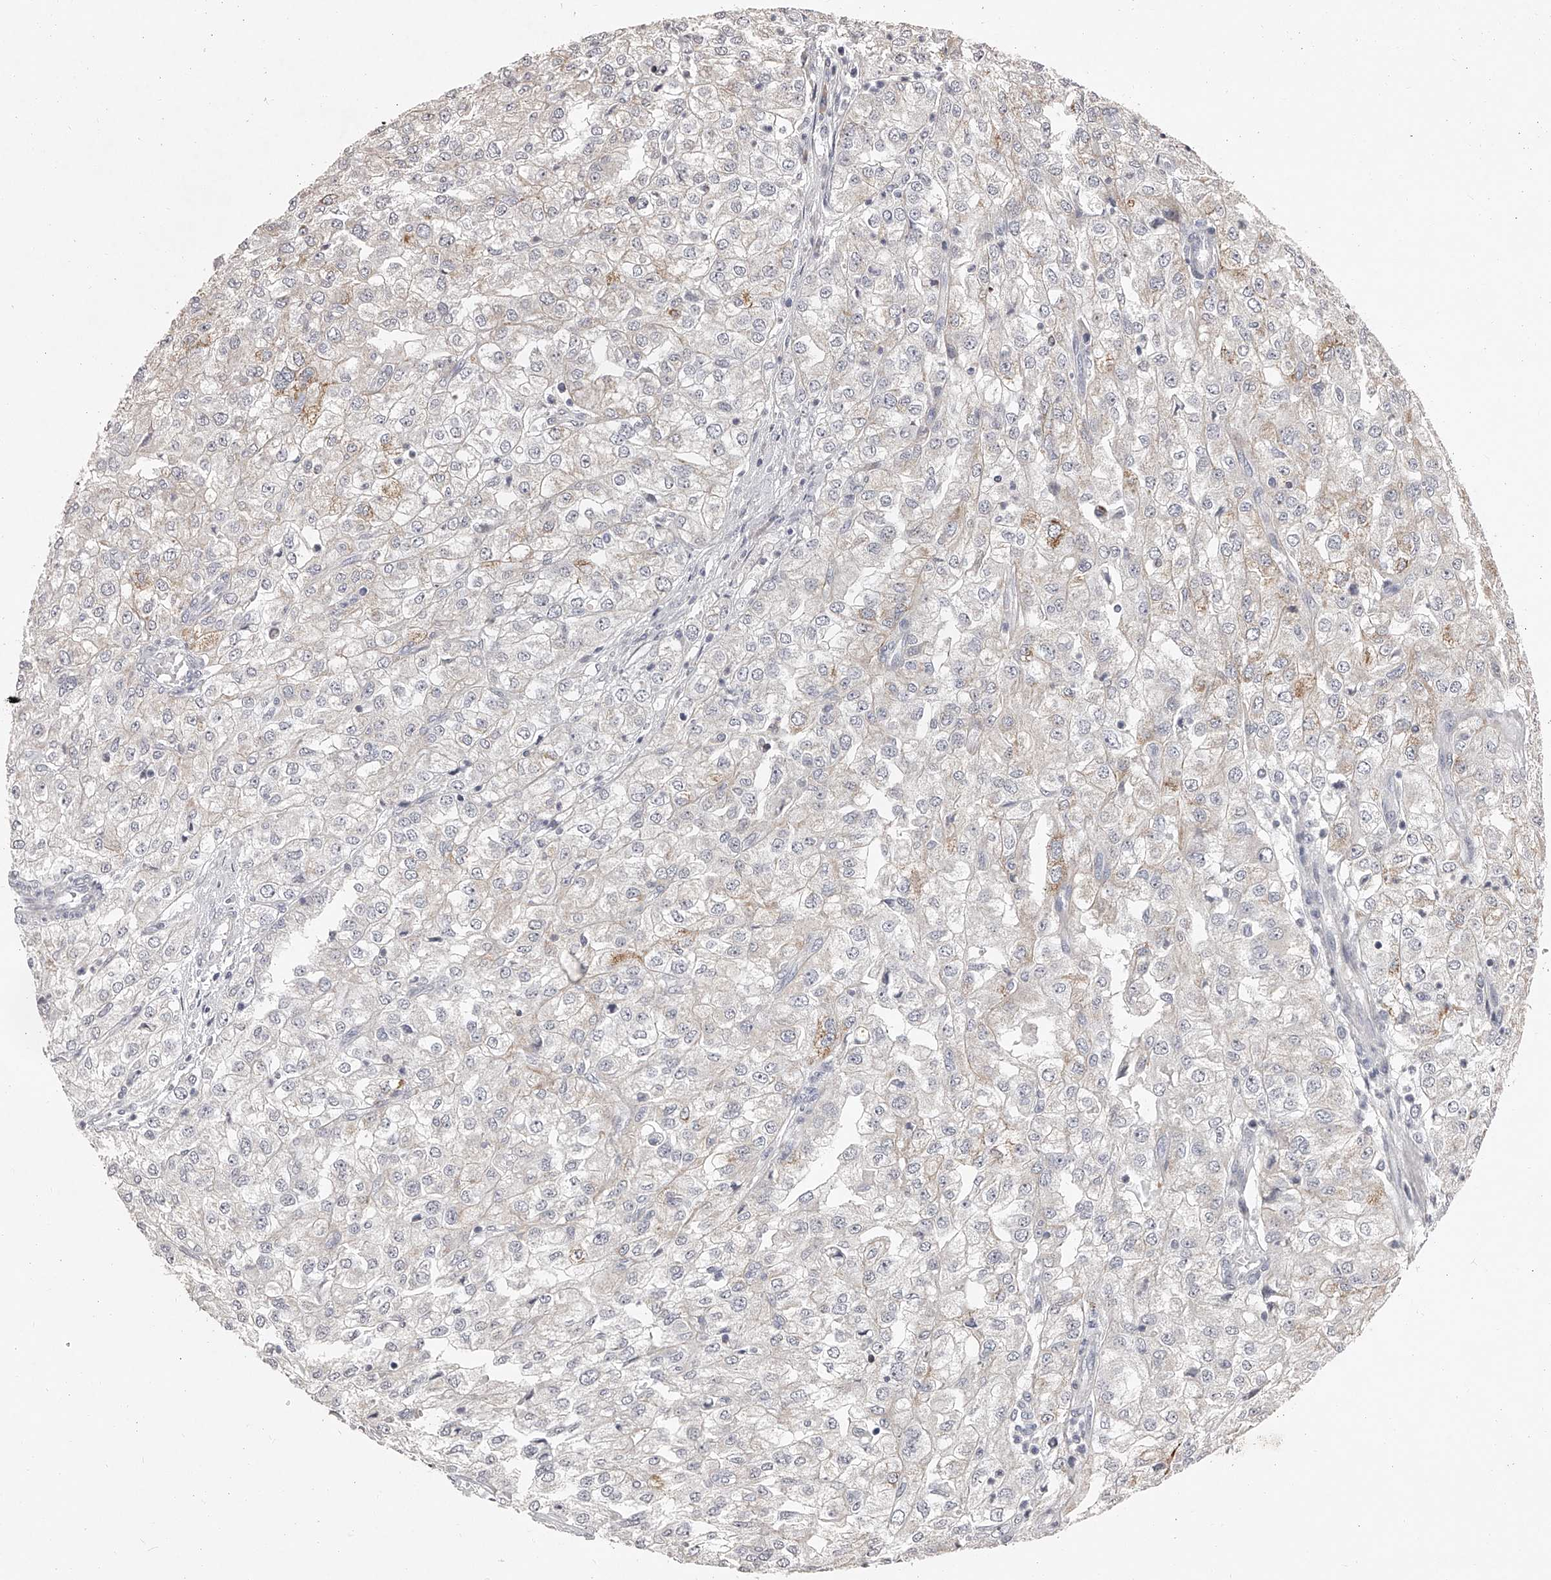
{"staining": {"intensity": "negative", "quantity": "none", "location": "none"}, "tissue": "renal cancer", "cell_type": "Tumor cells", "image_type": "cancer", "snomed": [{"axis": "morphology", "description": "Adenocarcinoma, NOS"}, {"axis": "topography", "description": "Kidney"}], "caption": "Micrograph shows no protein staining in tumor cells of renal cancer (adenocarcinoma) tissue. (Brightfield microscopy of DAB (3,3'-diaminobenzidine) immunohistochemistry at high magnification).", "gene": "NT5DC1", "patient": {"sex": "female", "age": 54}}